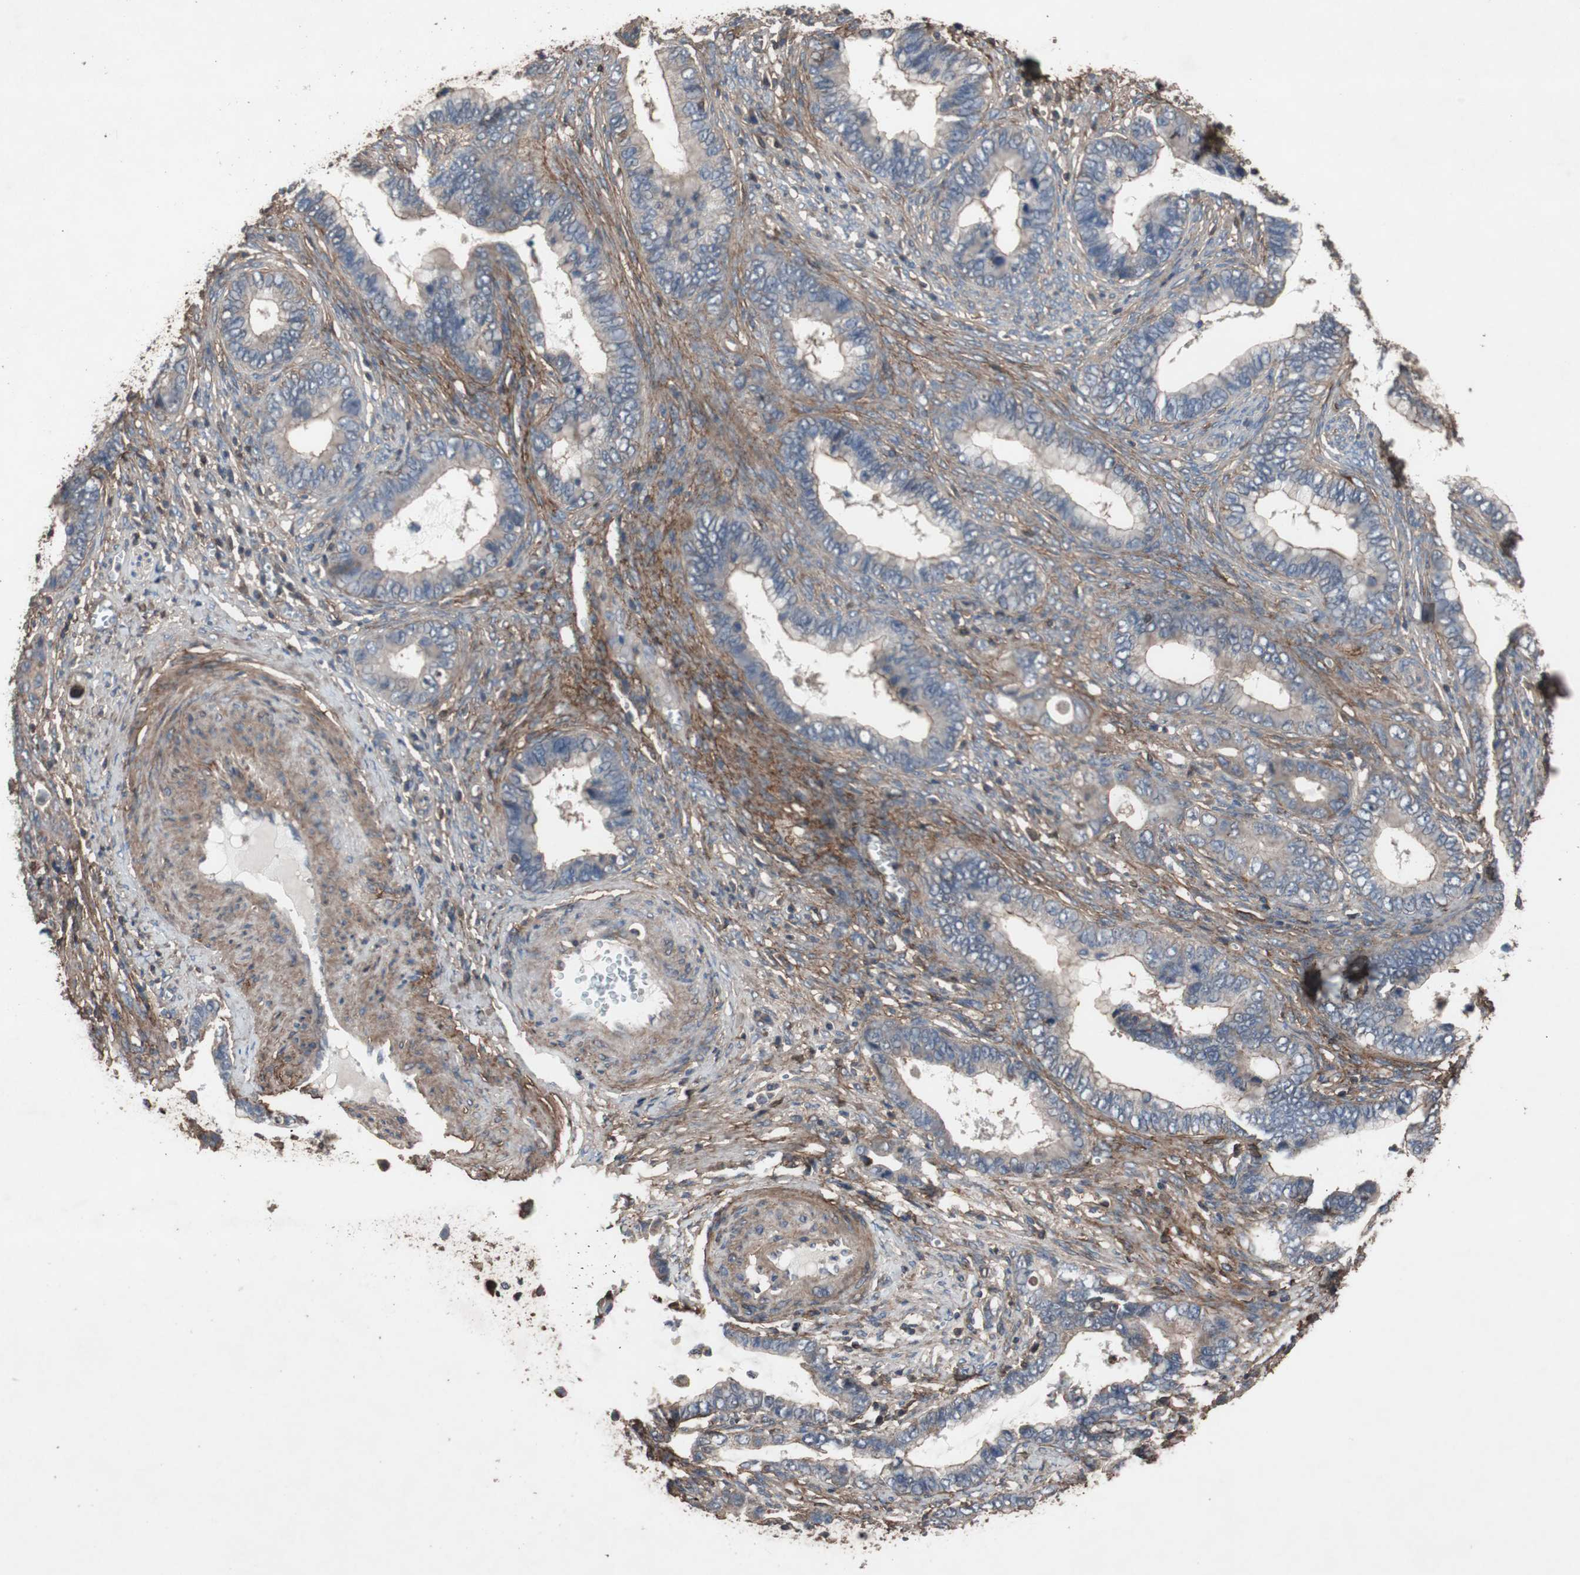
{"staining": {"intensity": "weak", "quantity": "25%-75%", "location": "cytoplasmic/membranous"}, "tissue": "cervical cancer", "cell_type": "Tumor cells", "image_type": "cancer", "snomed": [{"axis": "morphology", "description": "Adenocarcinoma, NOS"}, {"axis": "topography", "description": "Cervix"}], "caption": "This is a histology image of IHC staining of cervical adenocarcinoma, which shows weak staining in the cytoplasmic/membranous of tumor cells.", "gene": "COL6A2", "patient": {"sex": "female", "age": 44}}